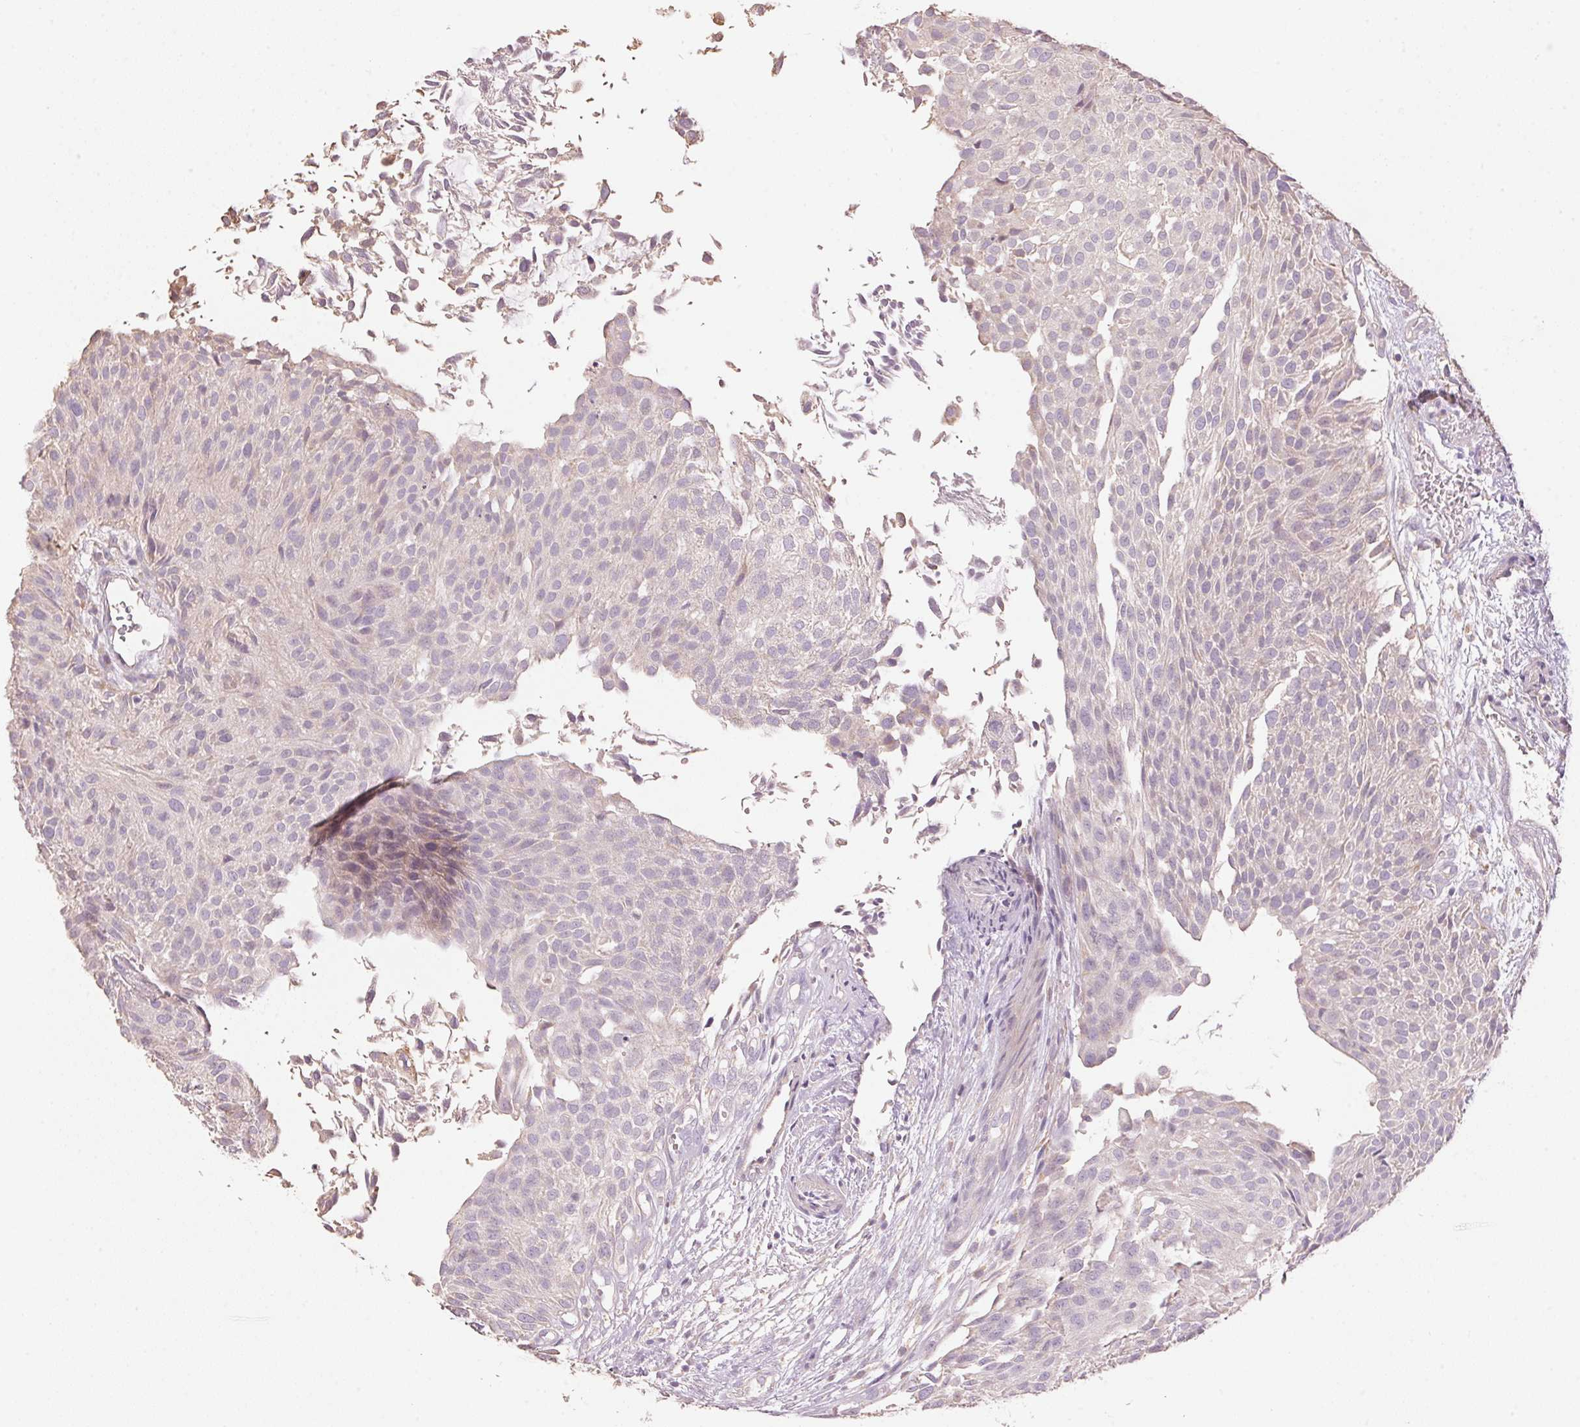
{"staining": {"intensity": "negative", "quantity": "none", "location": "none"}, "tissue": "urothelial cancer", "cell_type": "Tumor cells", "image_type": "cancer", "snomed": [{"axis": "morphology", "description": "Urothelial carcinoma, NOS"}, {"axis": "topography", "description": "Urinary bladder"}], "caption": "Protein analysis of urothelial cancer reveals no significant expression in tumor cells.", "gene": "LYZL6", "patient": {"sex": "male", "age": 84}}